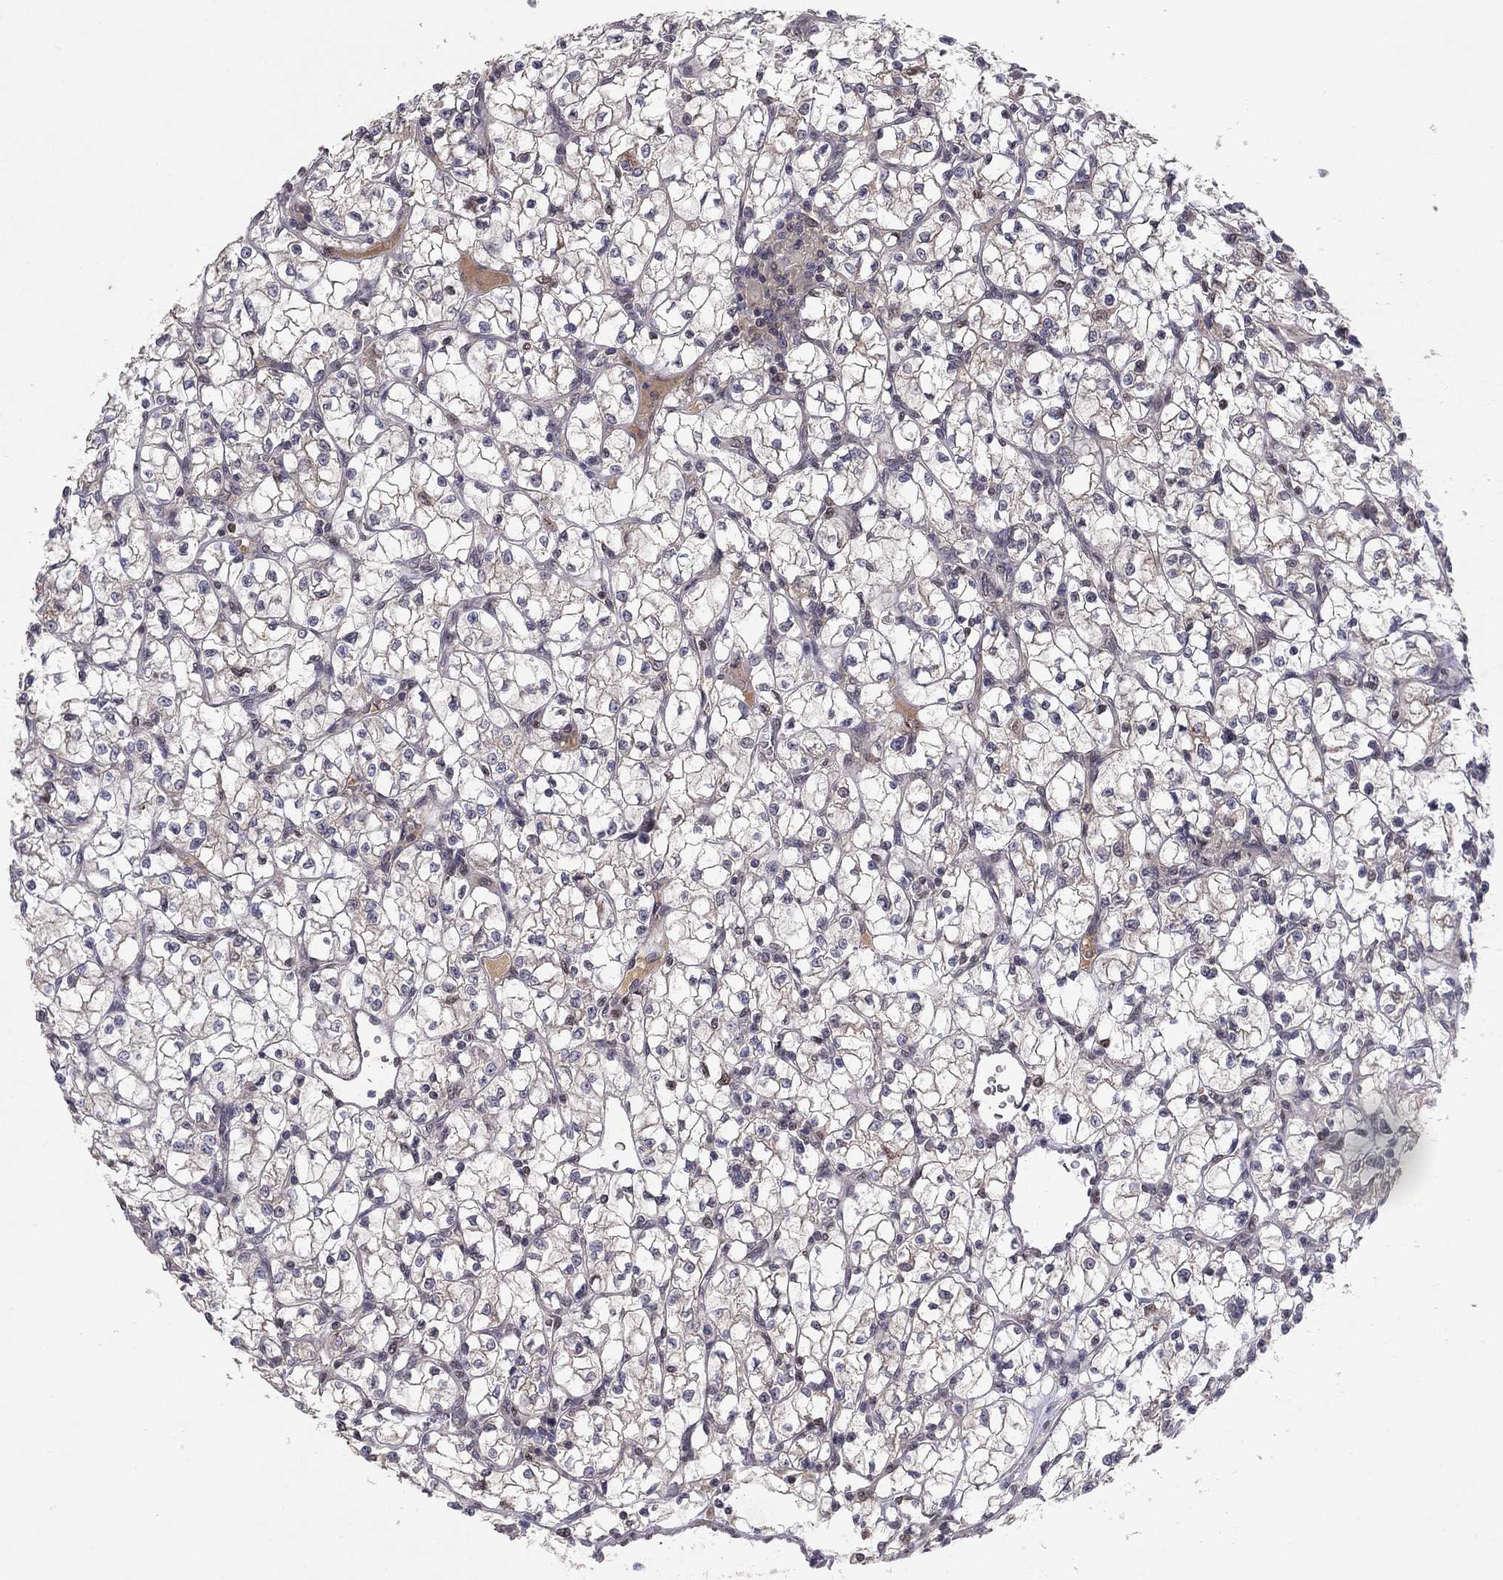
{"staining": {"intensity": "negative", "quantity": "none", "location": "none"}, "tissue": "renal cancer", "cell_type": "Tumor cells", "image_type": "cancer", "snomed": [{"axis": "morphology", "description": "Adenocarcinoma, NOS"}, {"axis": "topography", "description": "Kidney"}], "caption": "IHC micrograph of neoplastic tissue: human adenocarcinoma (renal) stained with DAB displays no significant protein staining in tumor cells.", "gene": "CRTC1", "patient": {"sex": "female", "age": 64}}